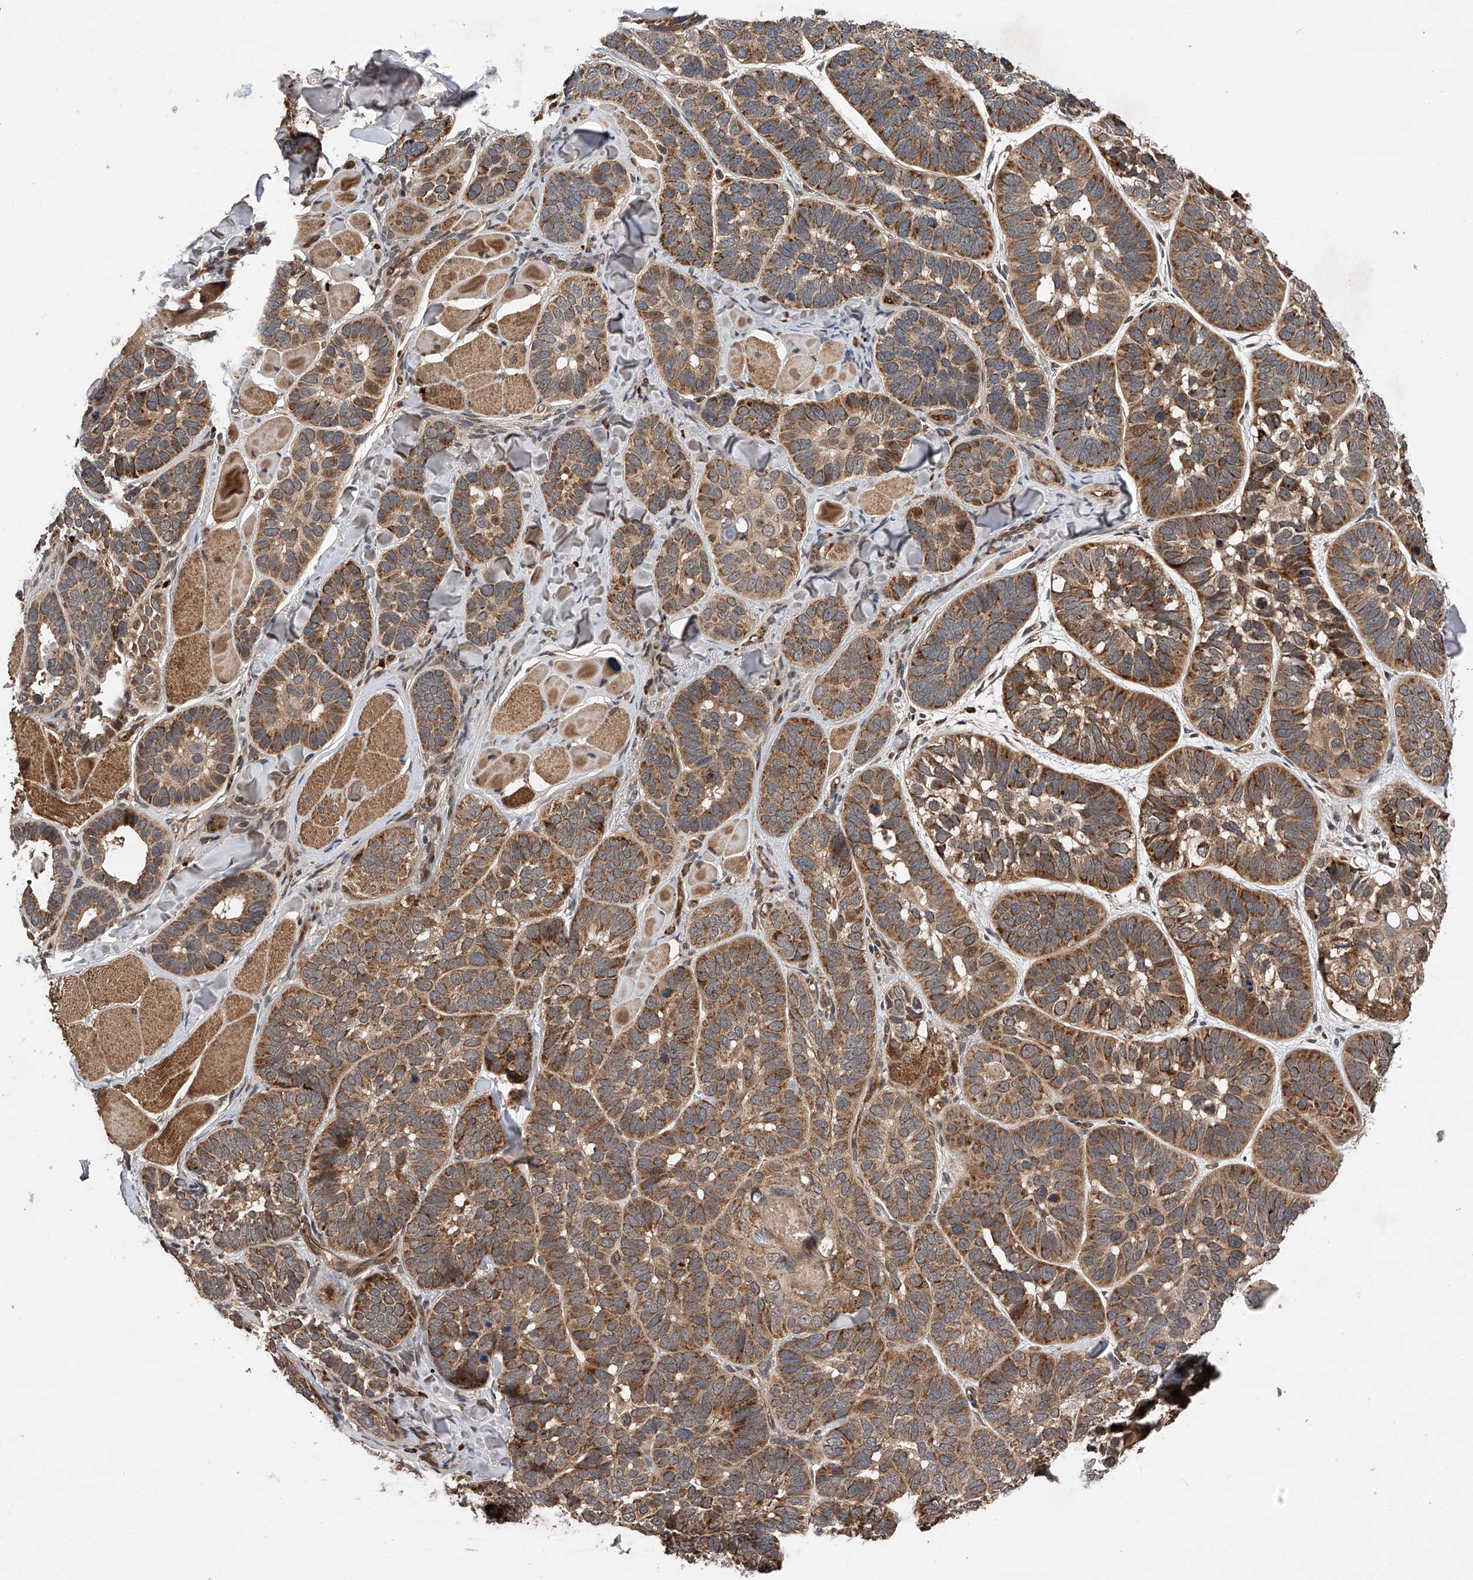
{"staining": {"intensity": "moderate", "quantity": ">75%", "location": "cytoplasmic/membranous"}, "tissue": "skin cancer", "cell_type": "Tumor cells", "image_type": "cancer", "snomed": [{"axis": "morphology", "description": "Basal cell carcinoma"}, {"axis": "topography", "description": "Skin"}], "caption": "Brown immunohistochemical staining in skin cancer (basal cell carcinoma) reveals moderate cytoplasmic/membranous positivity in about >75% of tumor cells.", "gene": "MAP3K11", "patient": {"sex": "male", "age": 62}}